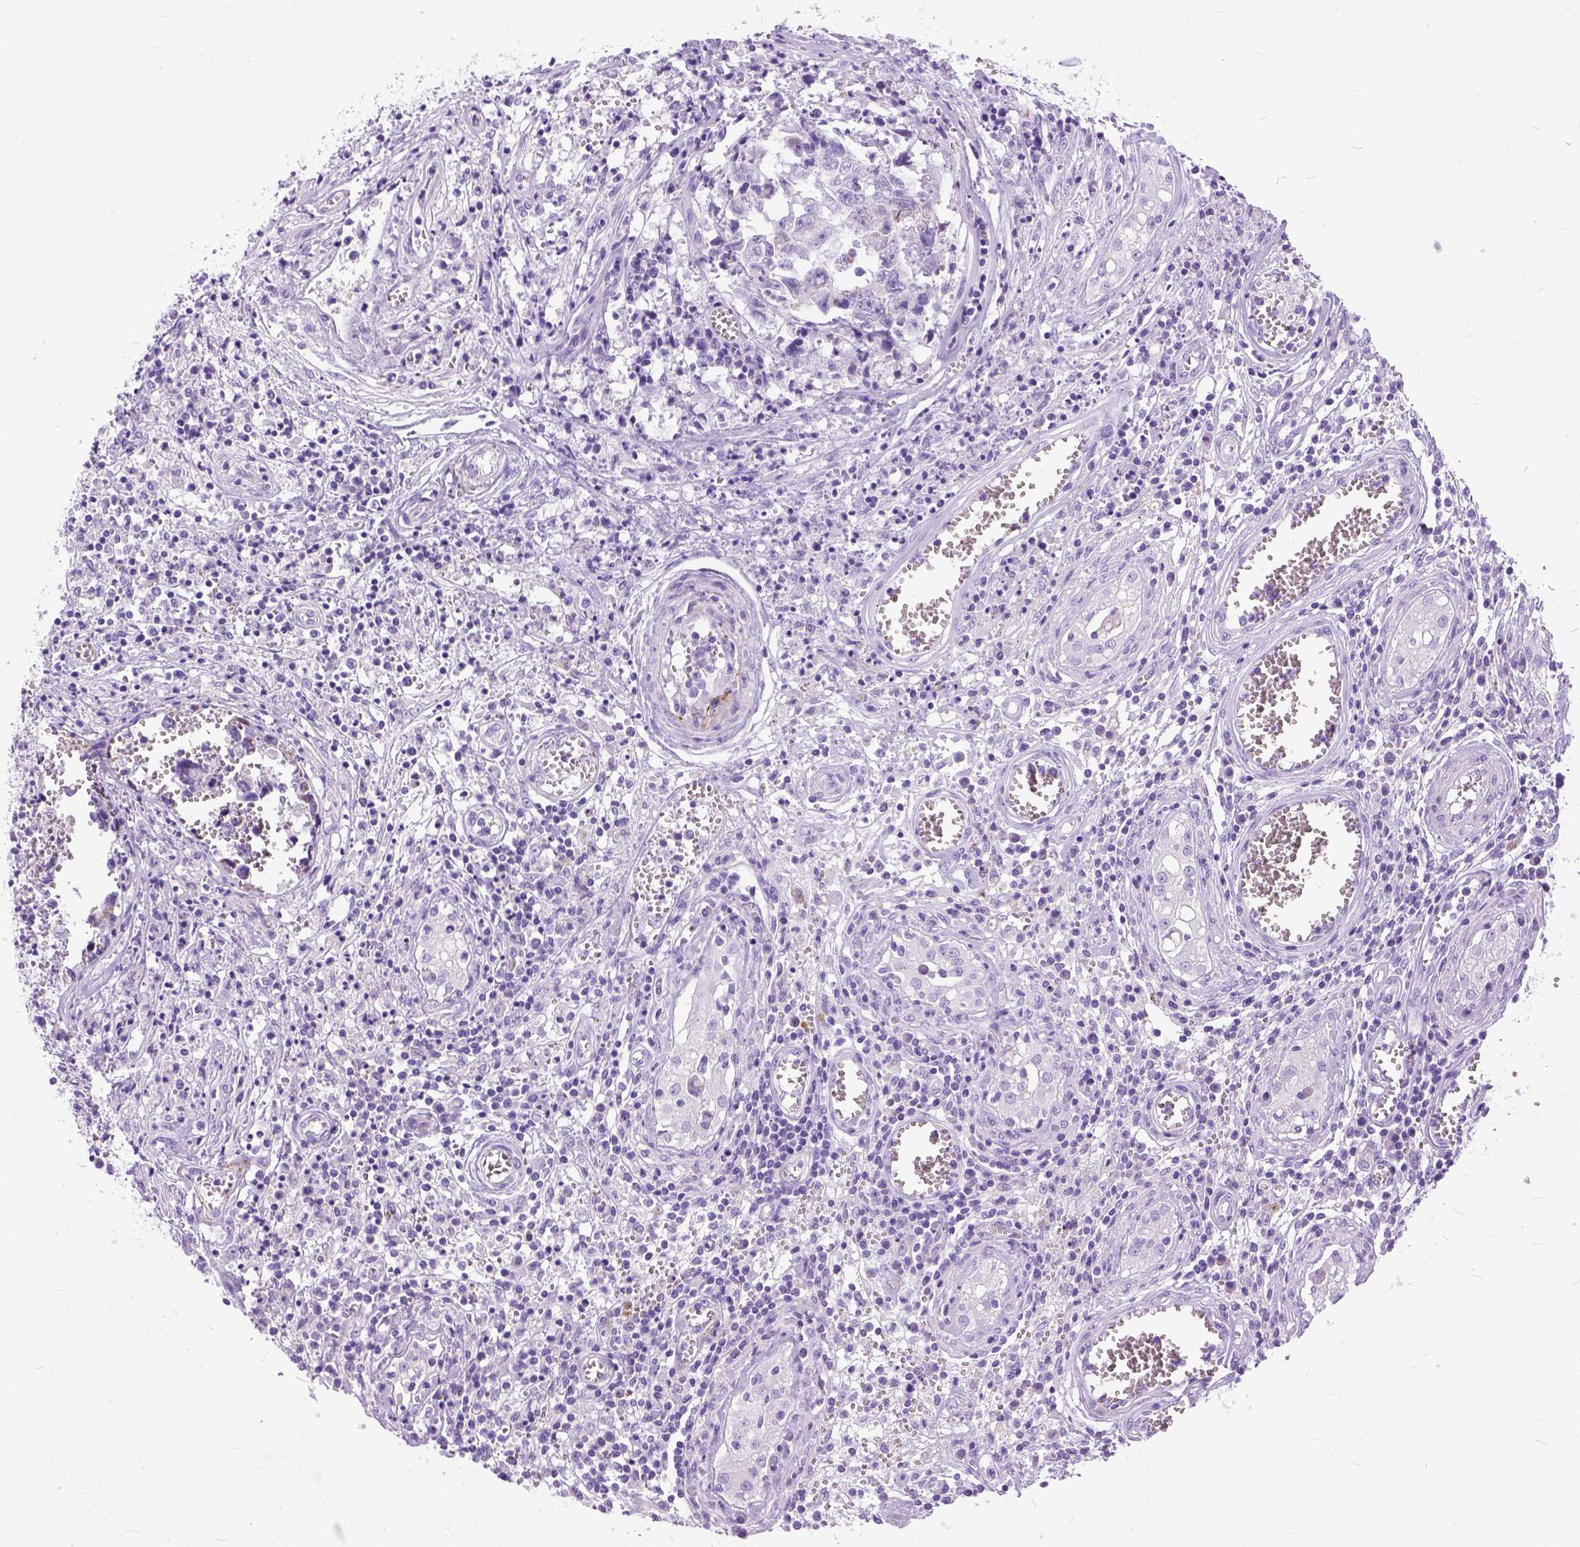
{"staining": {"intensity": "negative", "quantity": "none", "location": "none"}, "tissue": "testis cancer", "cell_type": "Tumor cells", "image_type": "cancer", "snomed": [{"axis": "morphology", "description": "Carcinoma, Embryonal, NOS"}, {"axis": "topography", "description": "Testis"}], "caption": "Tumor cells are negative for brown protein staining in testis cancer.", "gene": "PLK5", "patient": {"sex": "male", "age": 36}}